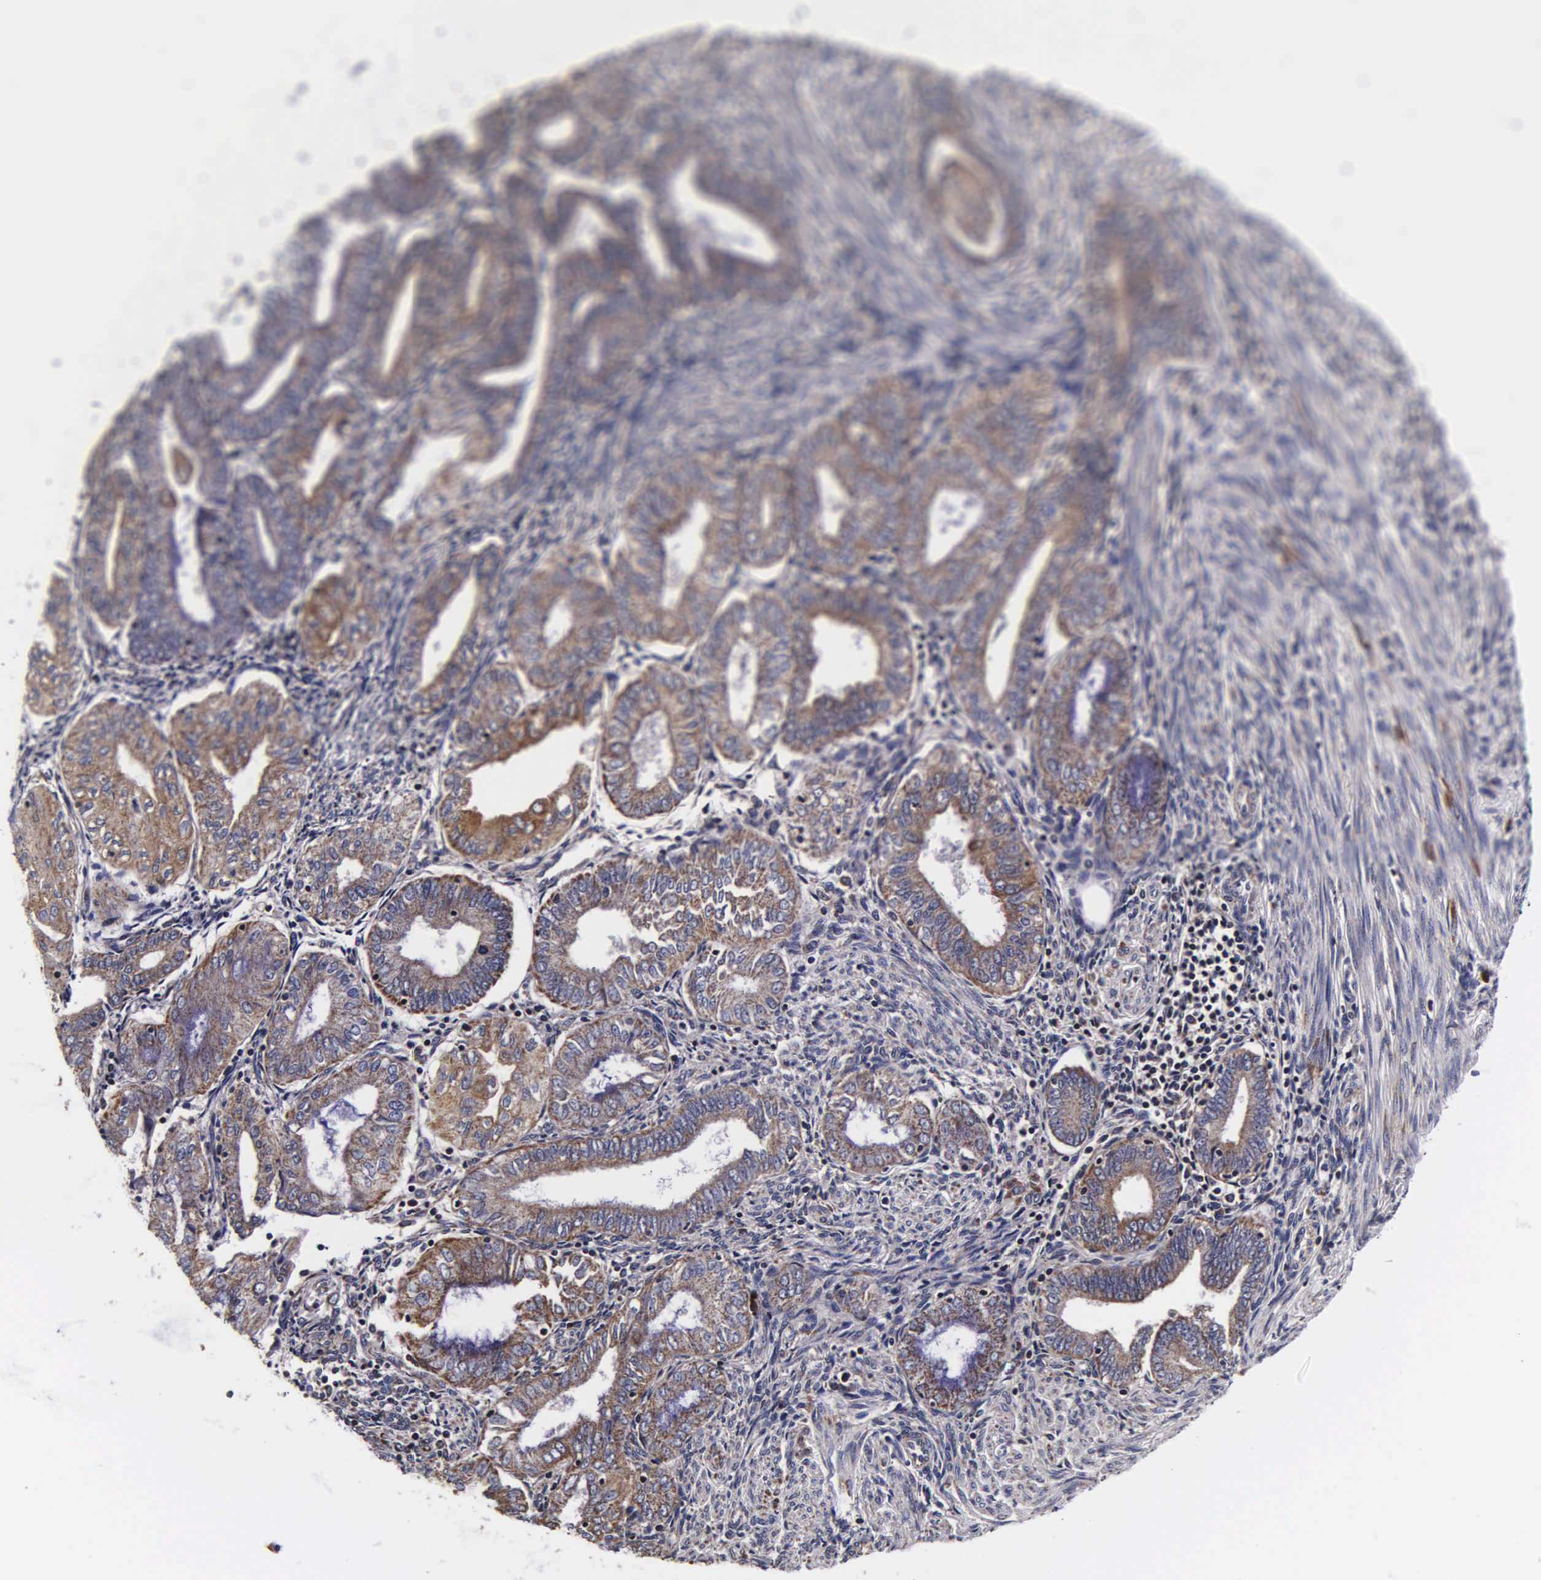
{"staining": {"intensity": "weak", "quantity": ">75%", "location": "cytoplasmic/membranous"}, "tissue": "endometrial cancer", "cell_type": "Tumor cells", "image_type": "cancer", "snomed": [{"axis": "morphology", "description": "Adenocarcinoma, NOS"}, {"axis": "topography", "description": "Endometrium"}], "caption": "The immunohistochemical stain shows weak cytoplasmic/membranous staining in tumor cells of endometrial cancer (adenocarcinoma) tissue. (Brightfield microscopy of DAB IHC at high magnification).", "gene": "PSMA3", "patient": {"sex": "female", "age": 55}}